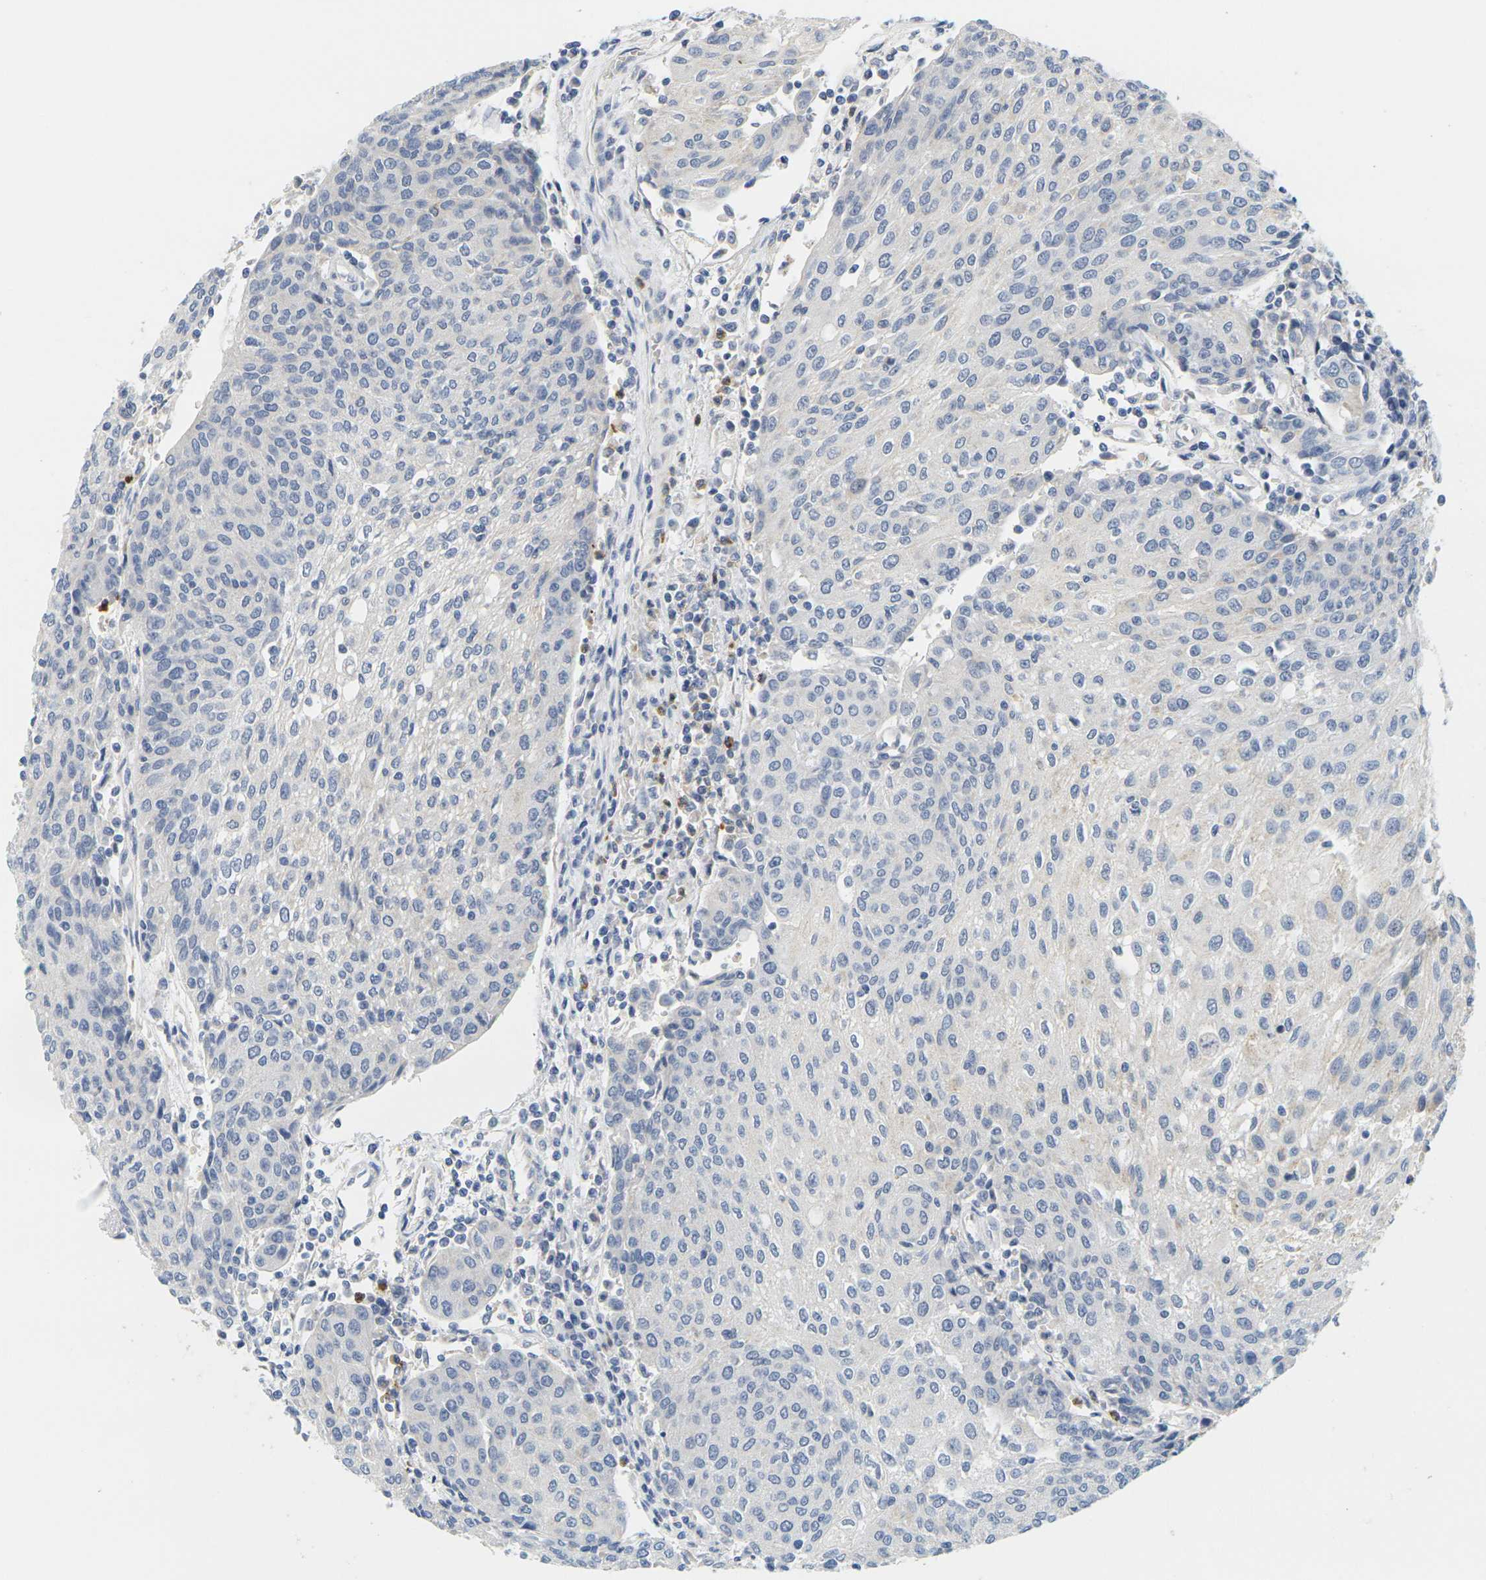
{"staining": {"intensity": "negative", "quantity": "none", "location": "none"}, "tissue": "urothelial cancer", "cell_type": "Tumor cells", "image_type": "cancer", "snomed": [{"axis": "morphology", "description": "Urothelial carcinoma, High grade"}, {"axis": "topography", "description": "Urinary bladder"}], "caption": "IHC of human urothelial carcinoma (high-grade) reveals no positivity in tumor cells.", "gene": "KLK5", "patient": {"sex": "female", "age": 85}}